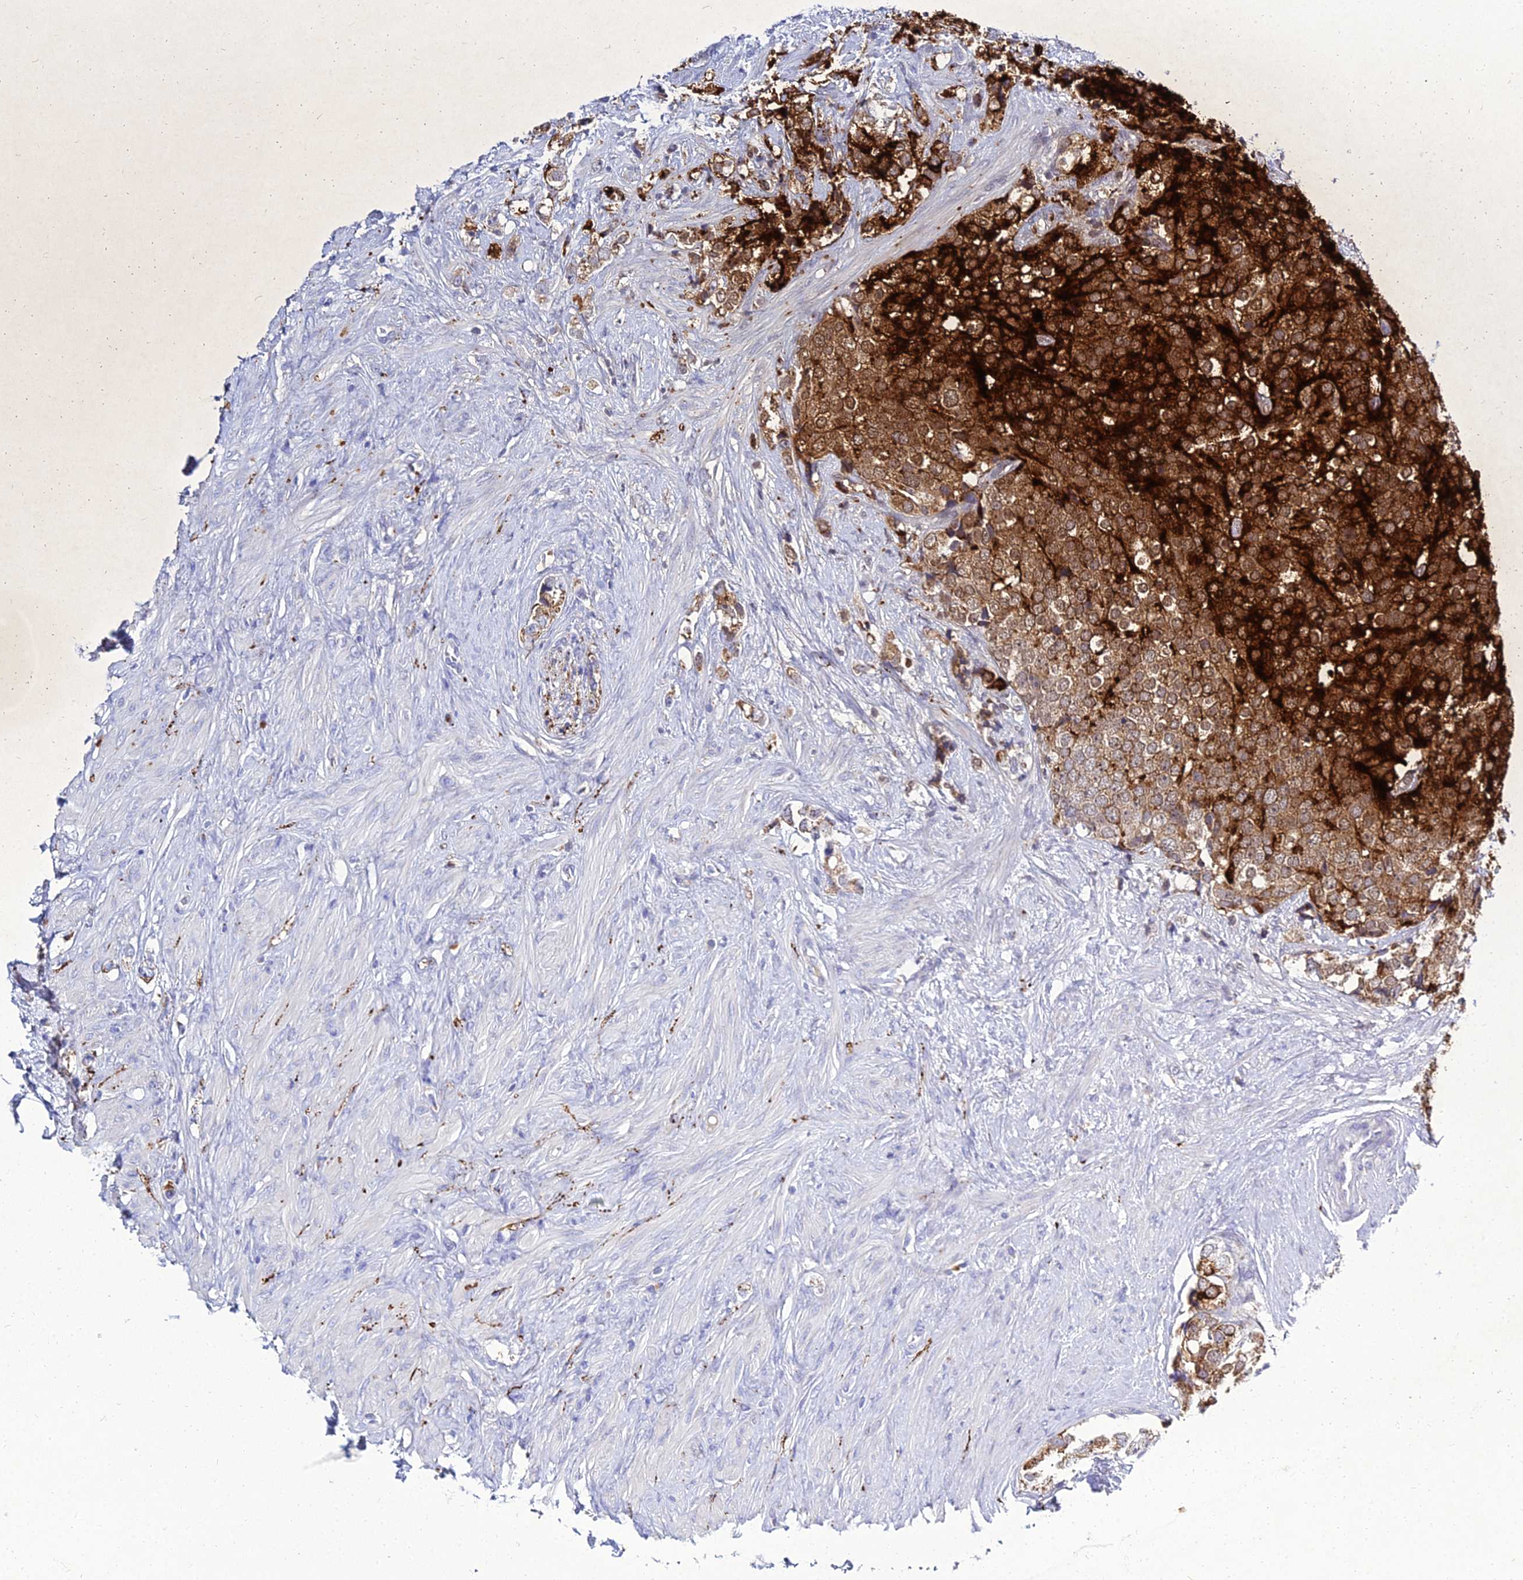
{"staining": {"intensity": "strong", "quantity": ">75%", "location": "cytoplasmic/membranous"}, "tissue": "prostate cancer", "cell_type": "Tumor cells", "image_type": "cancer", "snomed": [{"axis": "morphology", "description": "Adenocarcinoma, High grade"}, {"axis": "topography", "description": "Prostate"}], "caption": "Adenocarcinoma (high-grade) (prostate) stained with a protein marker reveals strong staining in tumor cells.", "gene": "NPY", "patient": {"sex": "male", "age": 49}}